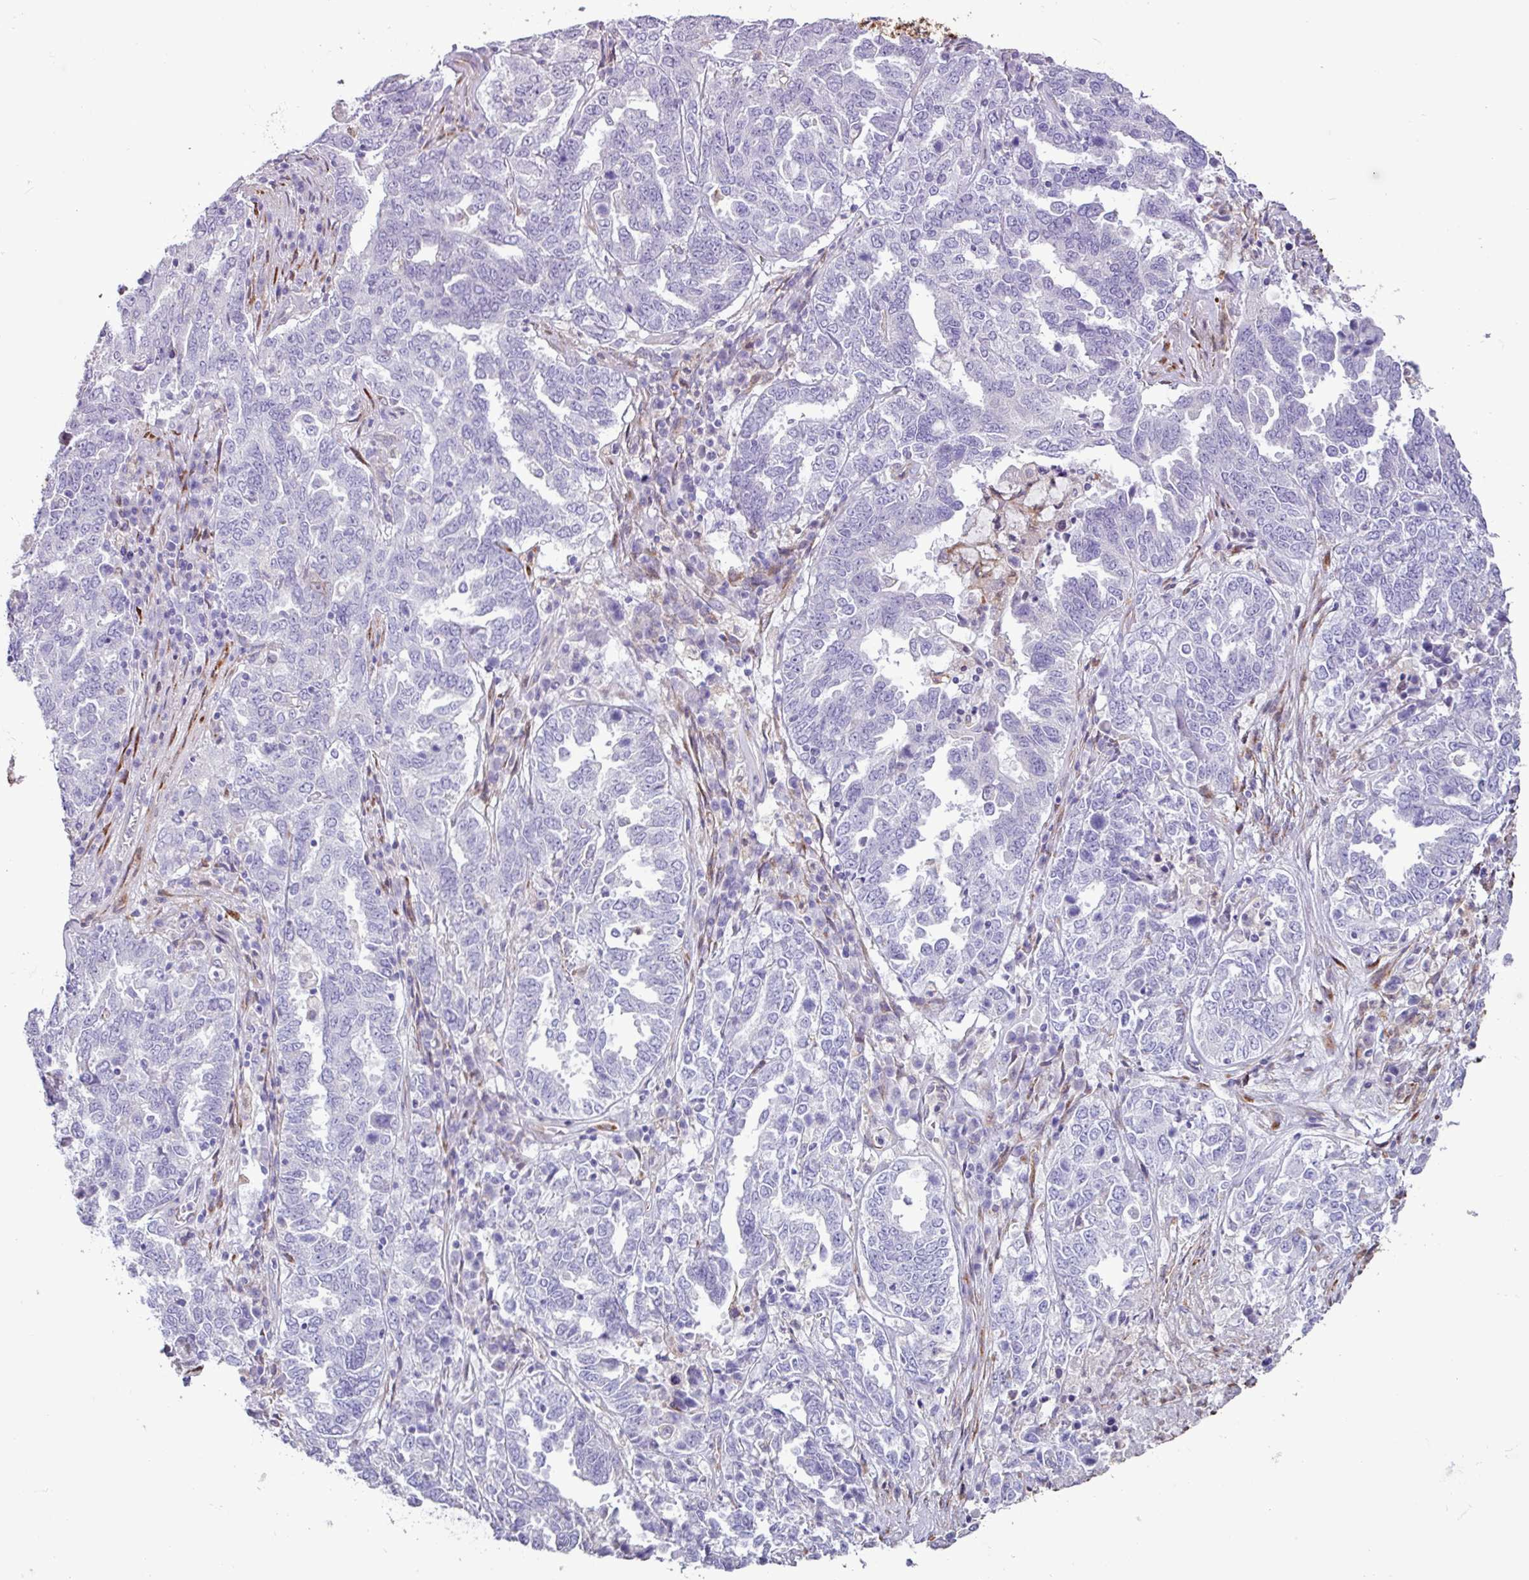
{"staining": {"intensity": "negative", "quantity": "none", "location": "none"}, "tissue": "ovarian cancer", "cell_type": "Tumor cells", "image_type": "cancer", "snomed": [{"axis": "morphology", "description": "Carcinoma, endometroid"}, {"axis": "topography", "description": "Ovary"}], "caption": "Immunohistochemistry photomicrograph of human endometroid carcinoma (ovarian) stained for a protein (brown), which displays no expression in tumor cells.", "gene": "PPP1R35", "patient": {"sex": "female", "age": 62}}